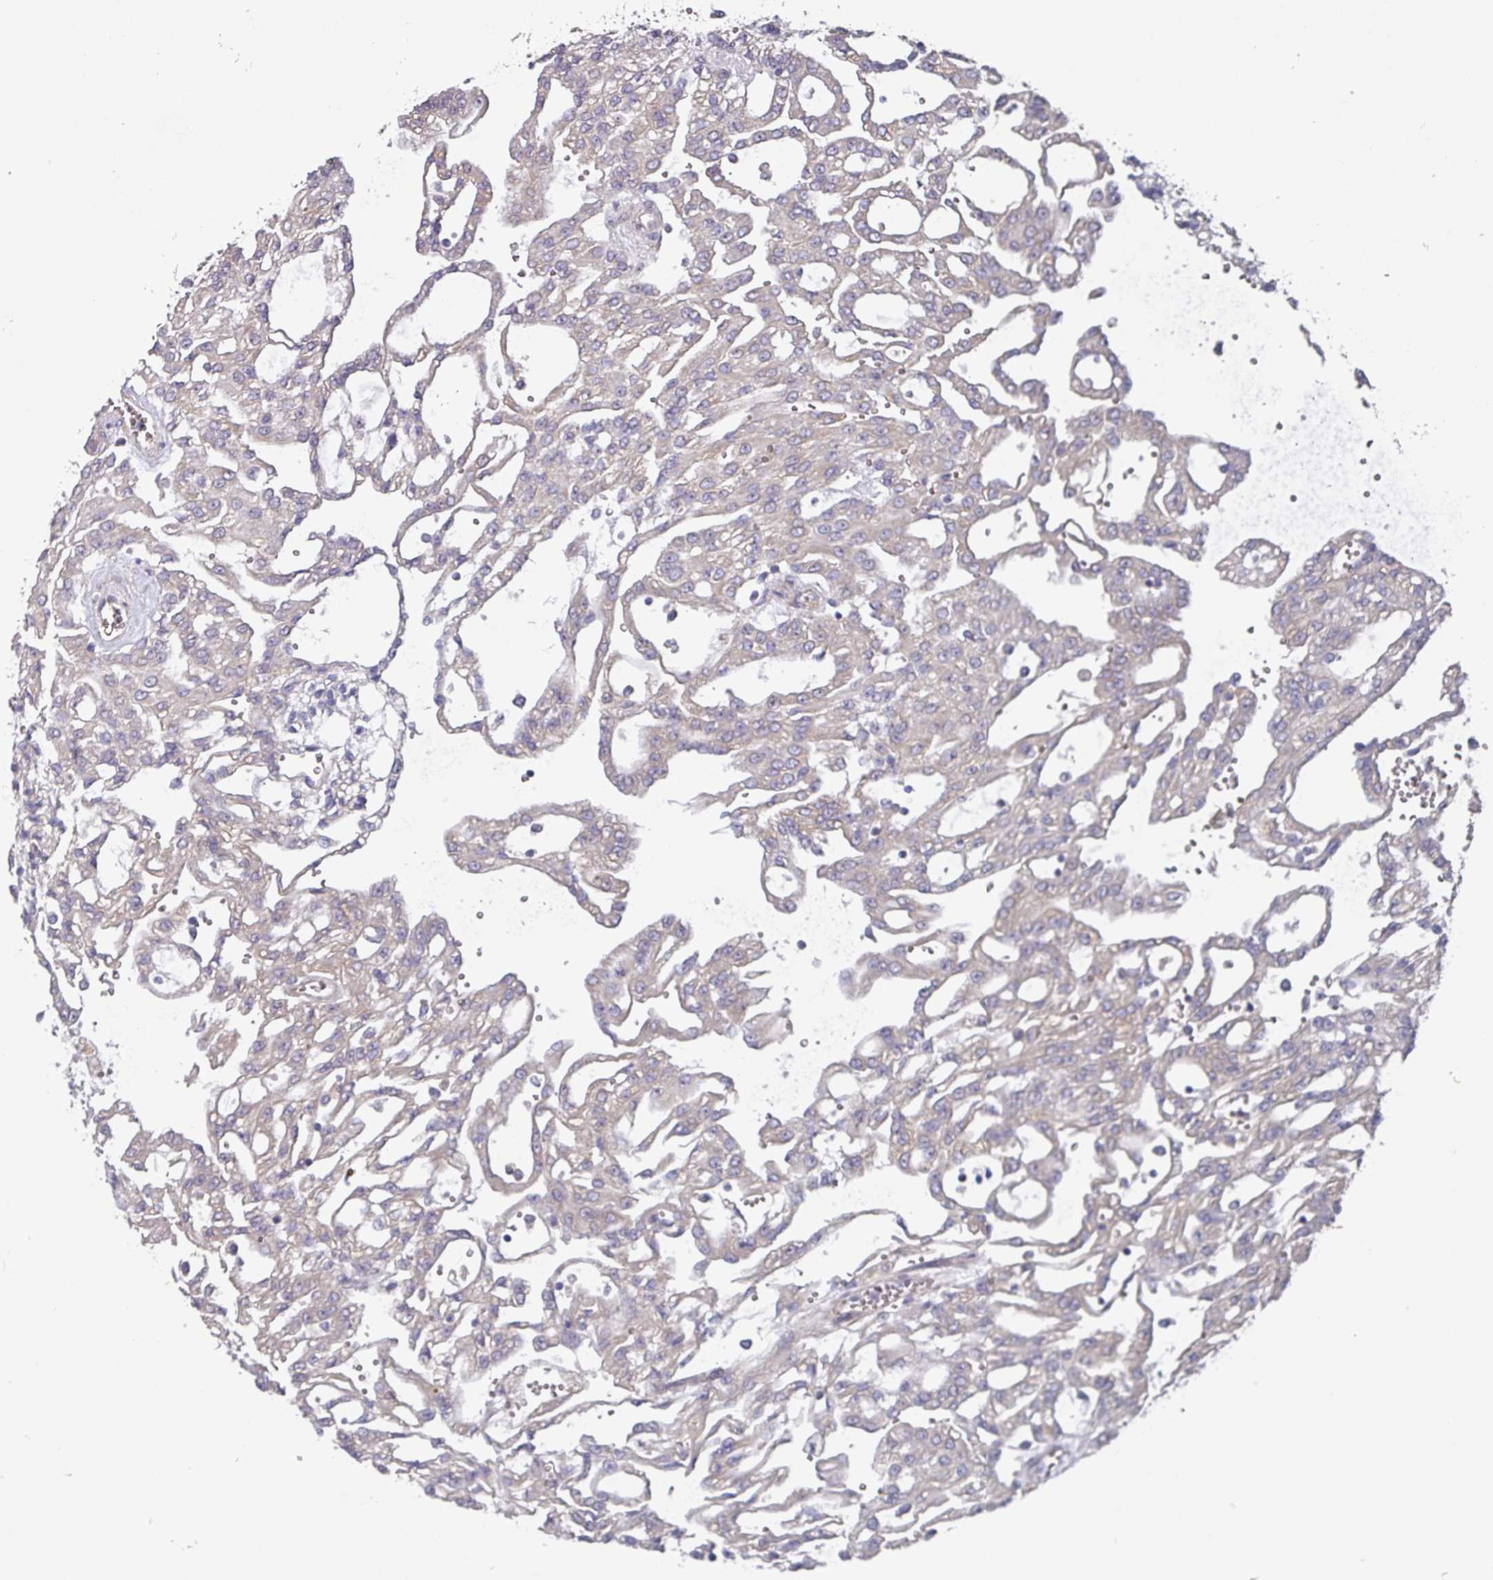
{"staining": {"intensity": "negative", "quantity": "none", "location": "none"}, "tissue": "renal cancer", "cell_type": "Tumor cells", "image_type": "cancer", "snomed": [{"axis": "morphology", "description": "Adenocarcinoma, NOS"}, {"axis": "topography", "description": "Kidney"}], "caption": "High power microscopy photomicrograph of an immunohistochemistry histopathology image of renal adenocarcinoma, revealing no significant positivity in tumor cells.", "gene": "DCAF12L2", "patient": {"sex": "male", "age": 63}}